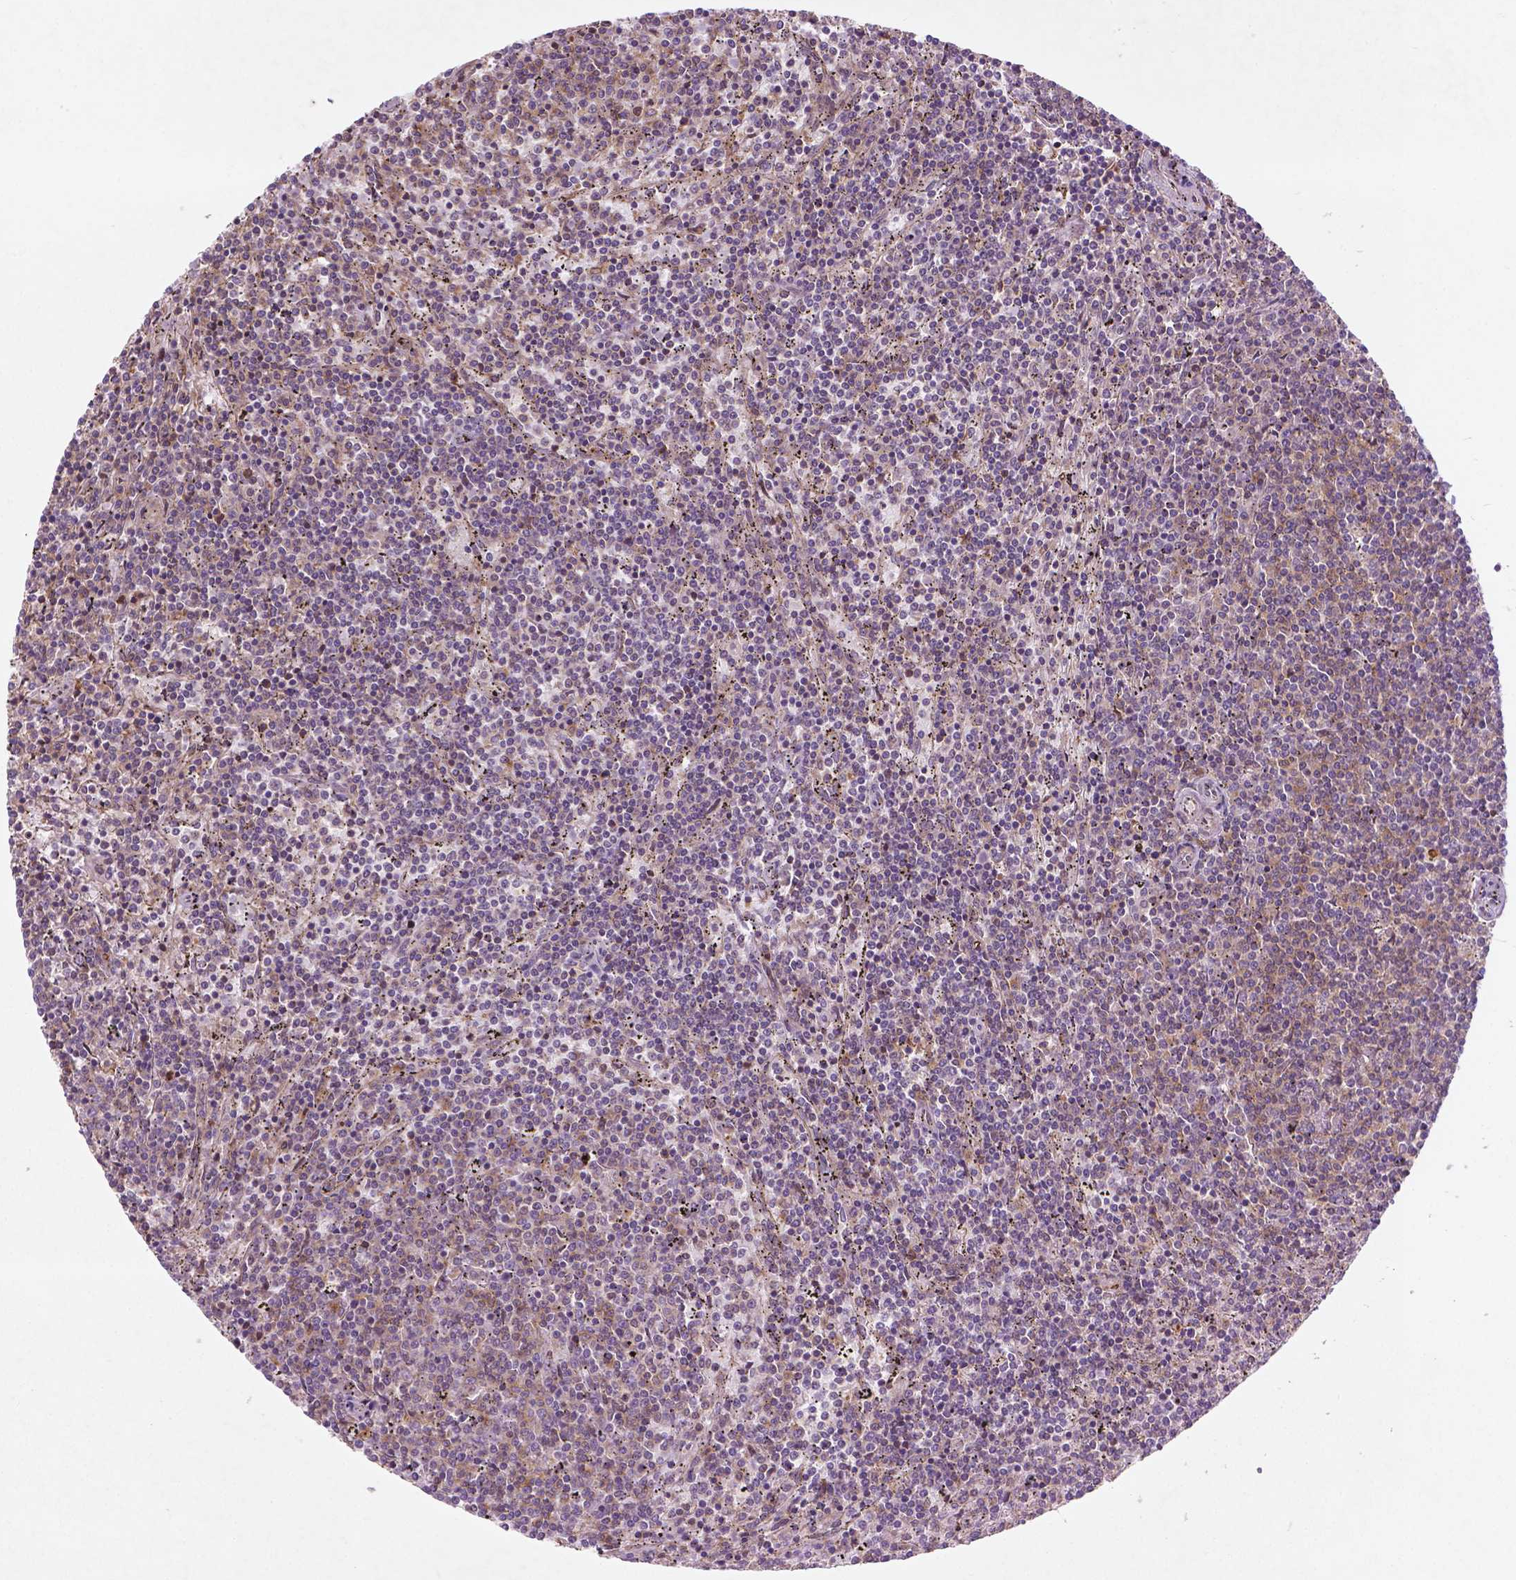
{"staining": {"intensity": "negative", "quantity": "none", "location": "none"}, "tissue": "lymphoma", "cell_type": "Tumor cells", "image_type": "cancer", "snomed": [{"axis": "morphology", "description": "Malignant lymphoma, non-Hodgkin's type, Low grade"}, {"axis": "topography", "description": "Spleen"}], "caption": "Immunohistochemistry histopathology image of human malignant lymphoma, non-Hodgkin's type (low-grade) stained for a protein (brown), which reveals no staining in tumor cells.", "gene": "TCHP", "patient": {"sex": "female", "age": 50}}